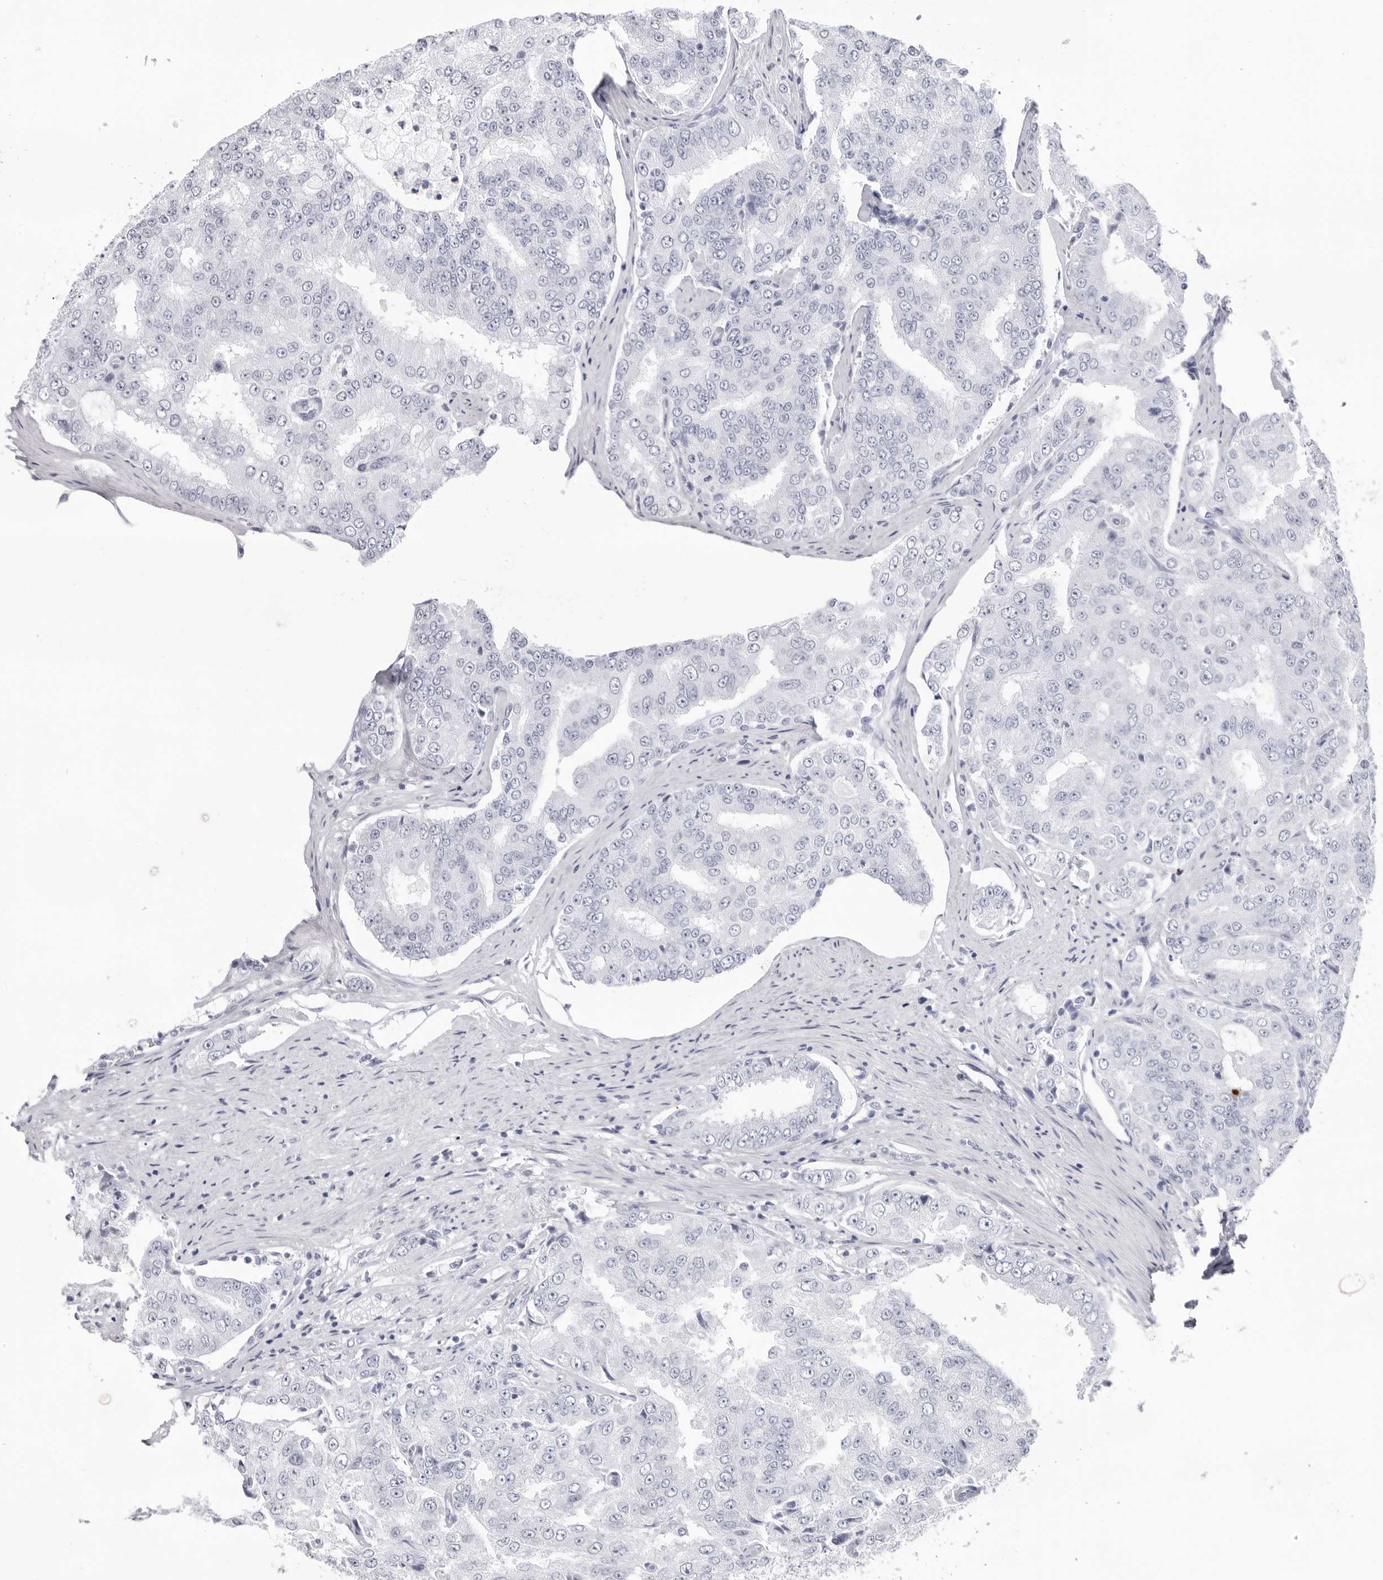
{"staining": {"intensity": "negative", "quantity": "none", "location": "none"}, "tissue": "prostate cancer", "cell_type": "Tumor cells", "image_type": "cancer", "snomed": [{"axis": "morphology", "description": "Adenocarcinoma, High grade"}, {"axis": "topography", "description": "Prostate"}], "caption": "Human adenocarcinoma (high-grade) (prostate) stained for a protein using immunohistochemistry (IHC) shows no expression in tumor cells.", "gene": "CST2", "patient": {"sex": "male", "age": 58}}